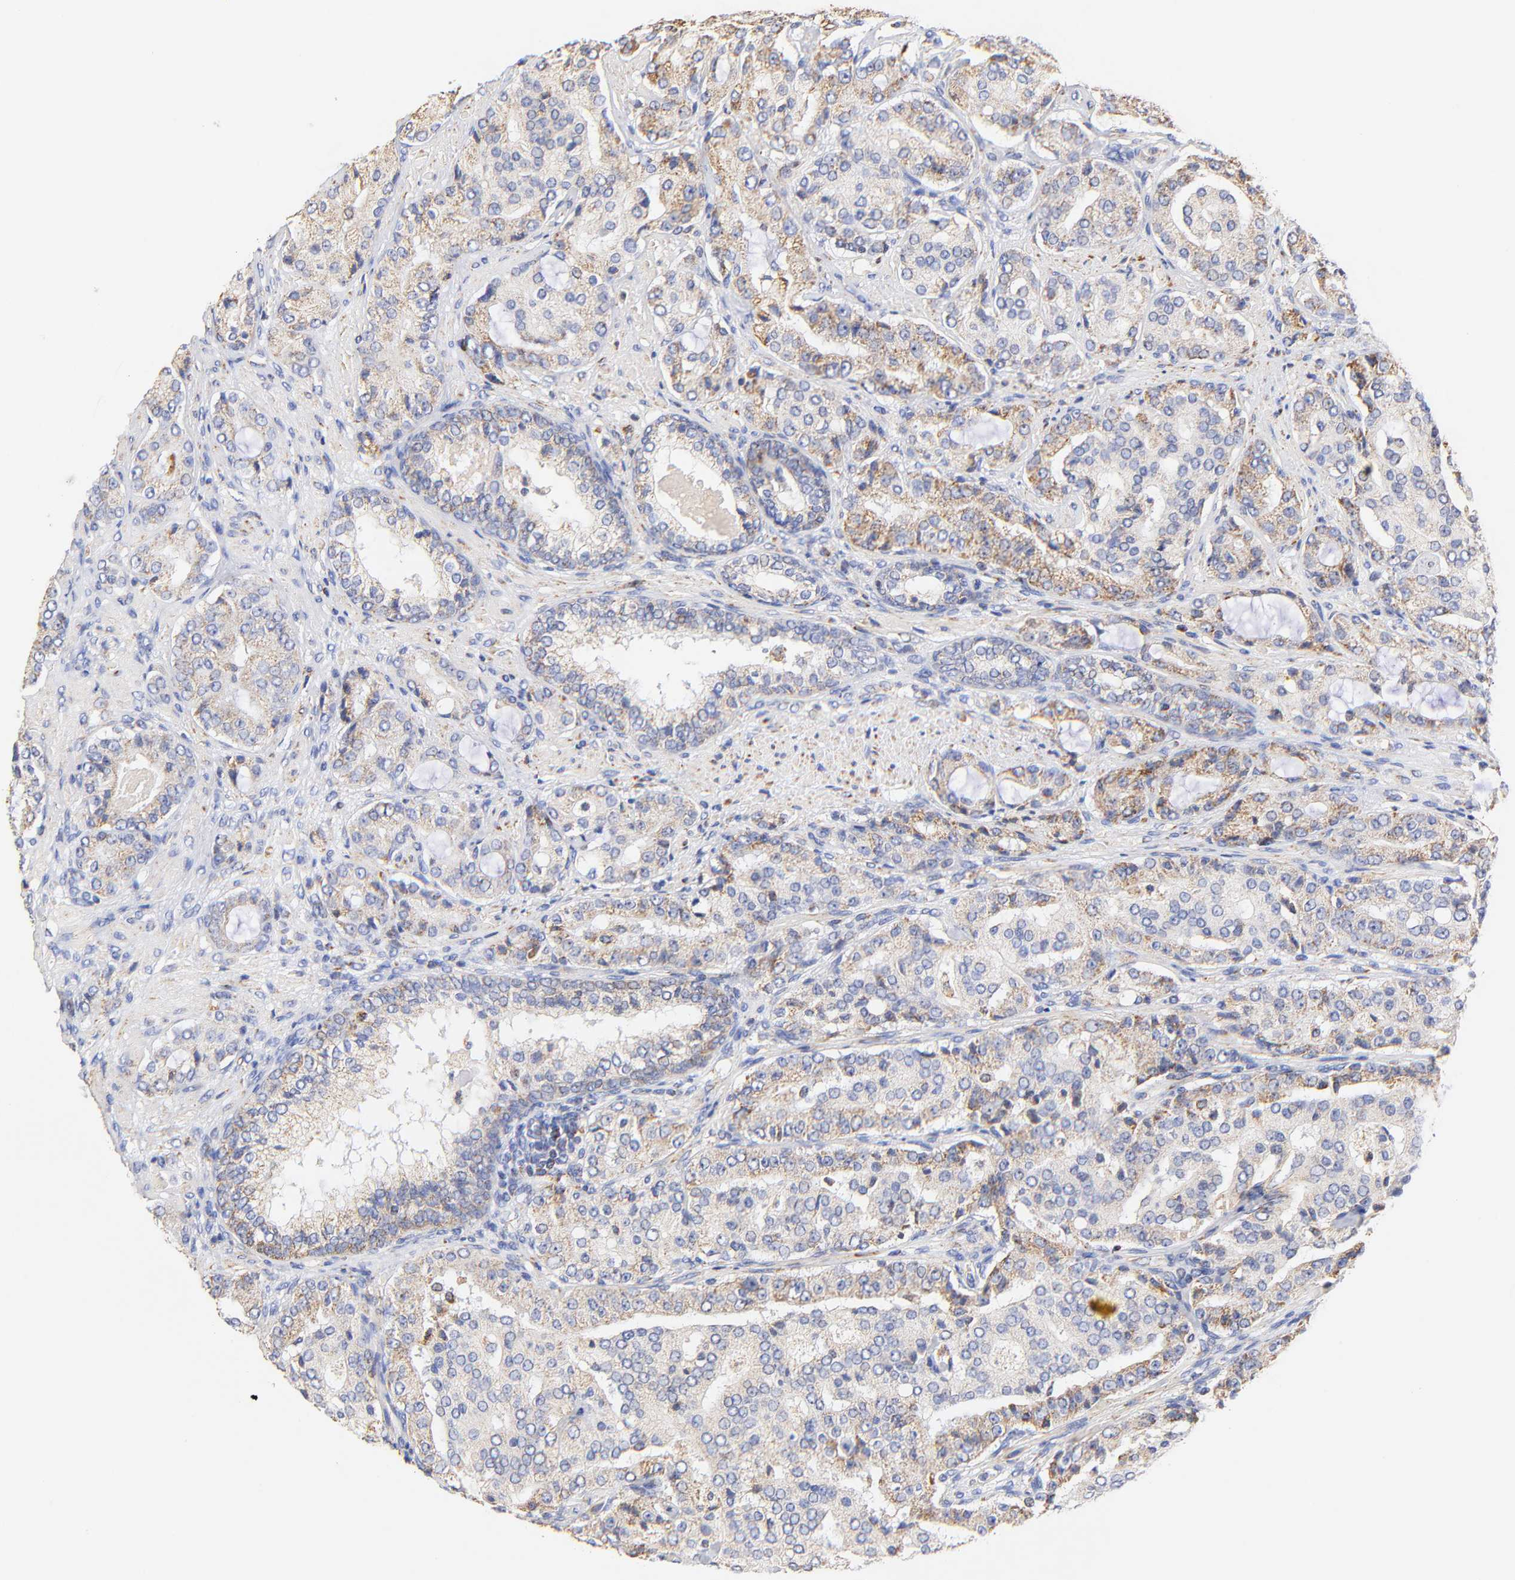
{"staining": {"intensity": "moderate", "quantity": ">75%", "location": "cytoplasmic/membranous"}, "tissue": "prostate cancer", "cell_type": "Tumor cells", "image_type": "cancer", "snomed": [{"axis": "morphology", "description": "Adenocarcinoma, High grade"}, {"axis": "topography", "description": "Prostate"}], "caption": "Human prostate adenocarcinoma (high-grade) stained with a brown dye displays moderate cytoplasmic/membranous positive positivity in about >75% of tumor cells.", "gene": "ATP5F1D", "patient": {"sex": "male", "age": 72}}